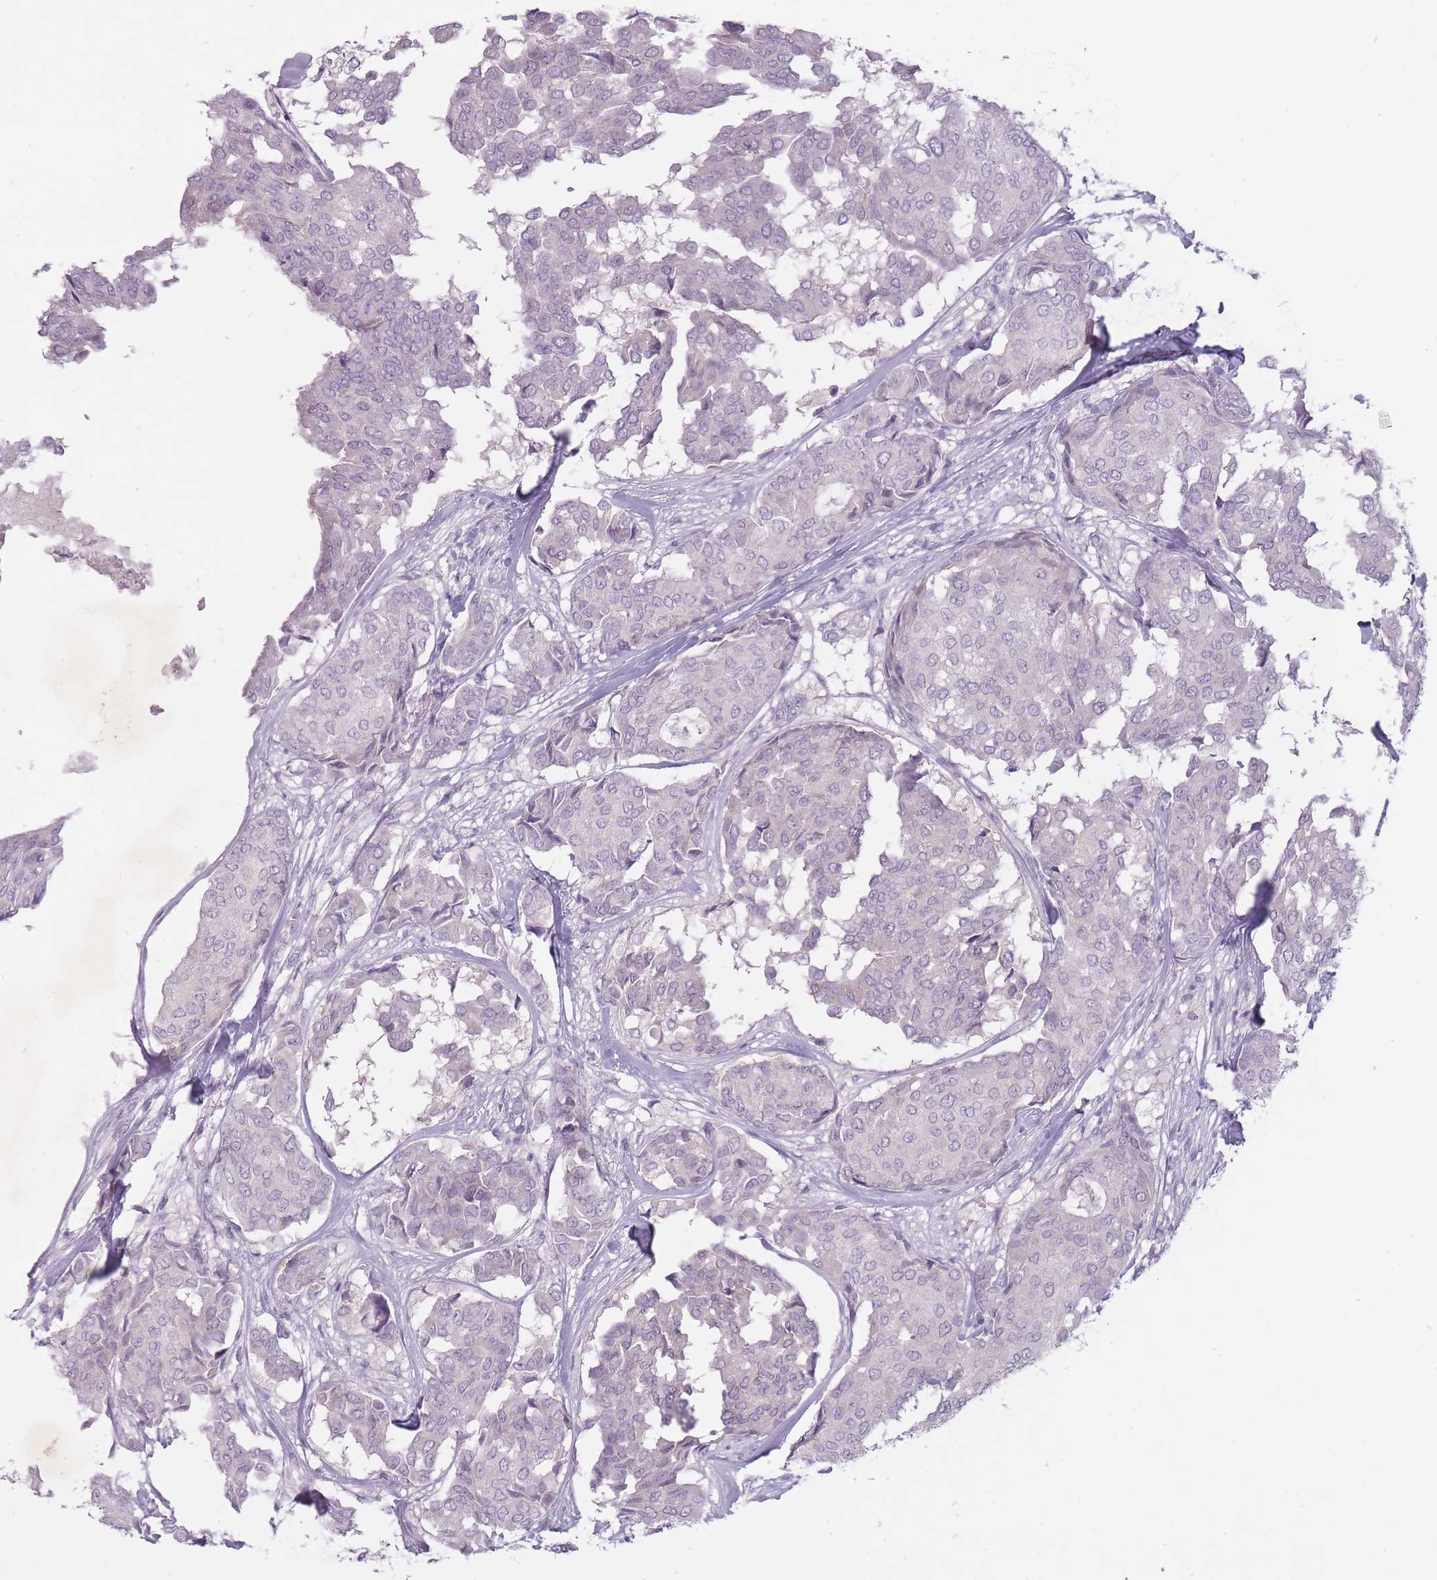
{"staining": {"intensity": "negative", "quantity": "none", "location": "none"}, "tissue": "breast cancer", "cell_type": "Tumor cells", "image_type": "cancer", "snomed": [{"axis": "morphology", "description": "Duct carcinoma"}, {"axis": "topography", "description": "Breast"}], "caption": "This micrograph is of breast infiltrating ductal carcinoma stained with immunohistochemistry to label a protein in brown with the nuclei are counter-stained blue. There is no expression in tumor cells.", "gene": "FAM43B", "patient": {"sex": "female", "age": 75}}